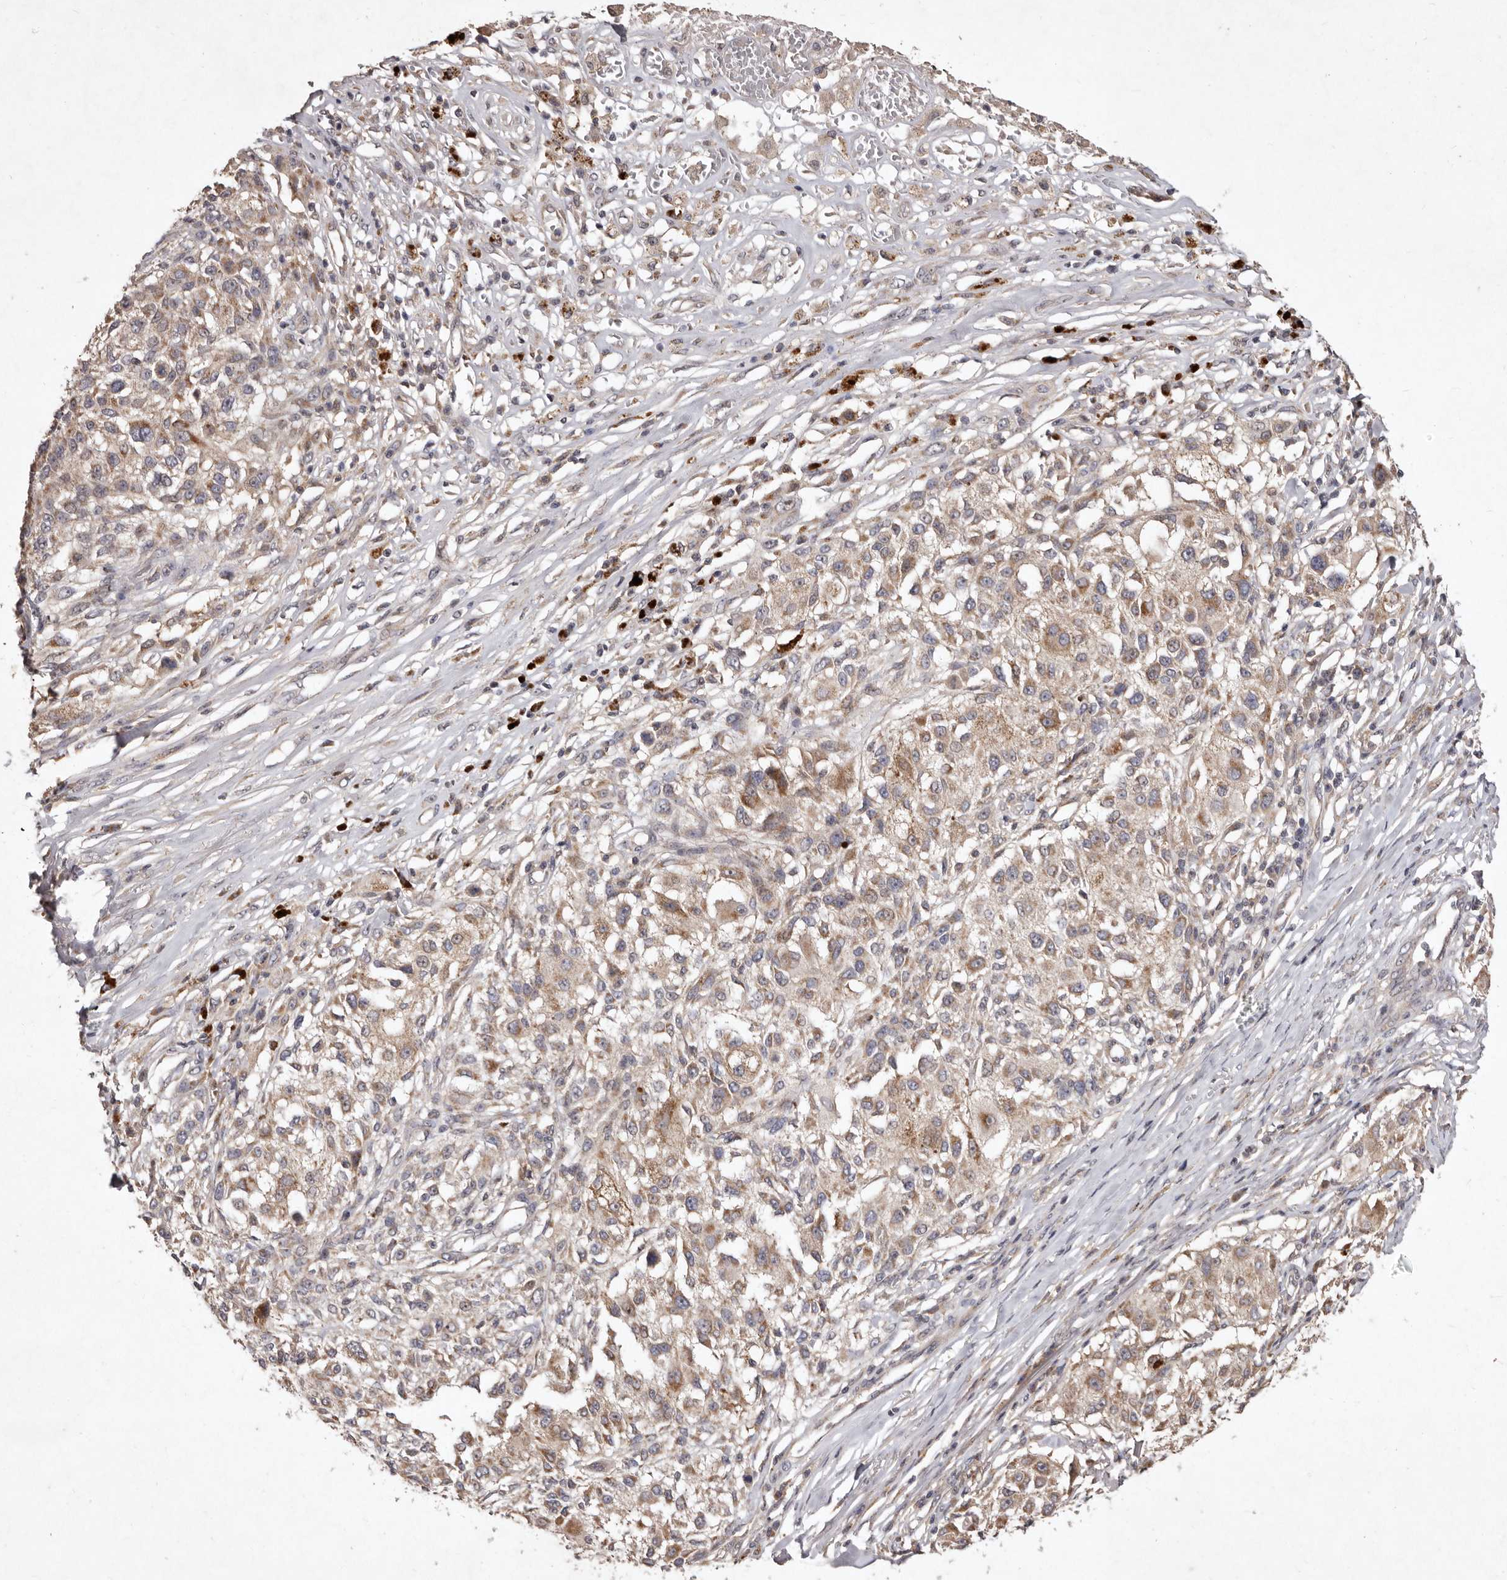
{"staining": {"intensity": "weak", "quantity": ">75%", "location": "cytoplasmic/membranous"}, "tissue": "melanoma", "cell_type": "Tumor cells", "image_type": "cancer", "snomed": [{"axis": "morphology", "description": "Necrosis, NOS"}, {"axis": "morphology", "description": "Malignant melanoma, NOS"}, {"axis": "topography", "description": "Skin"}], "caption": "Weak cytoplasmic/membranous positivity is seen in approximately >75% of tumor cells in malignant melanoma.", "gene": "FLAD1", "patient": {"sex": "female", "age": 87}}